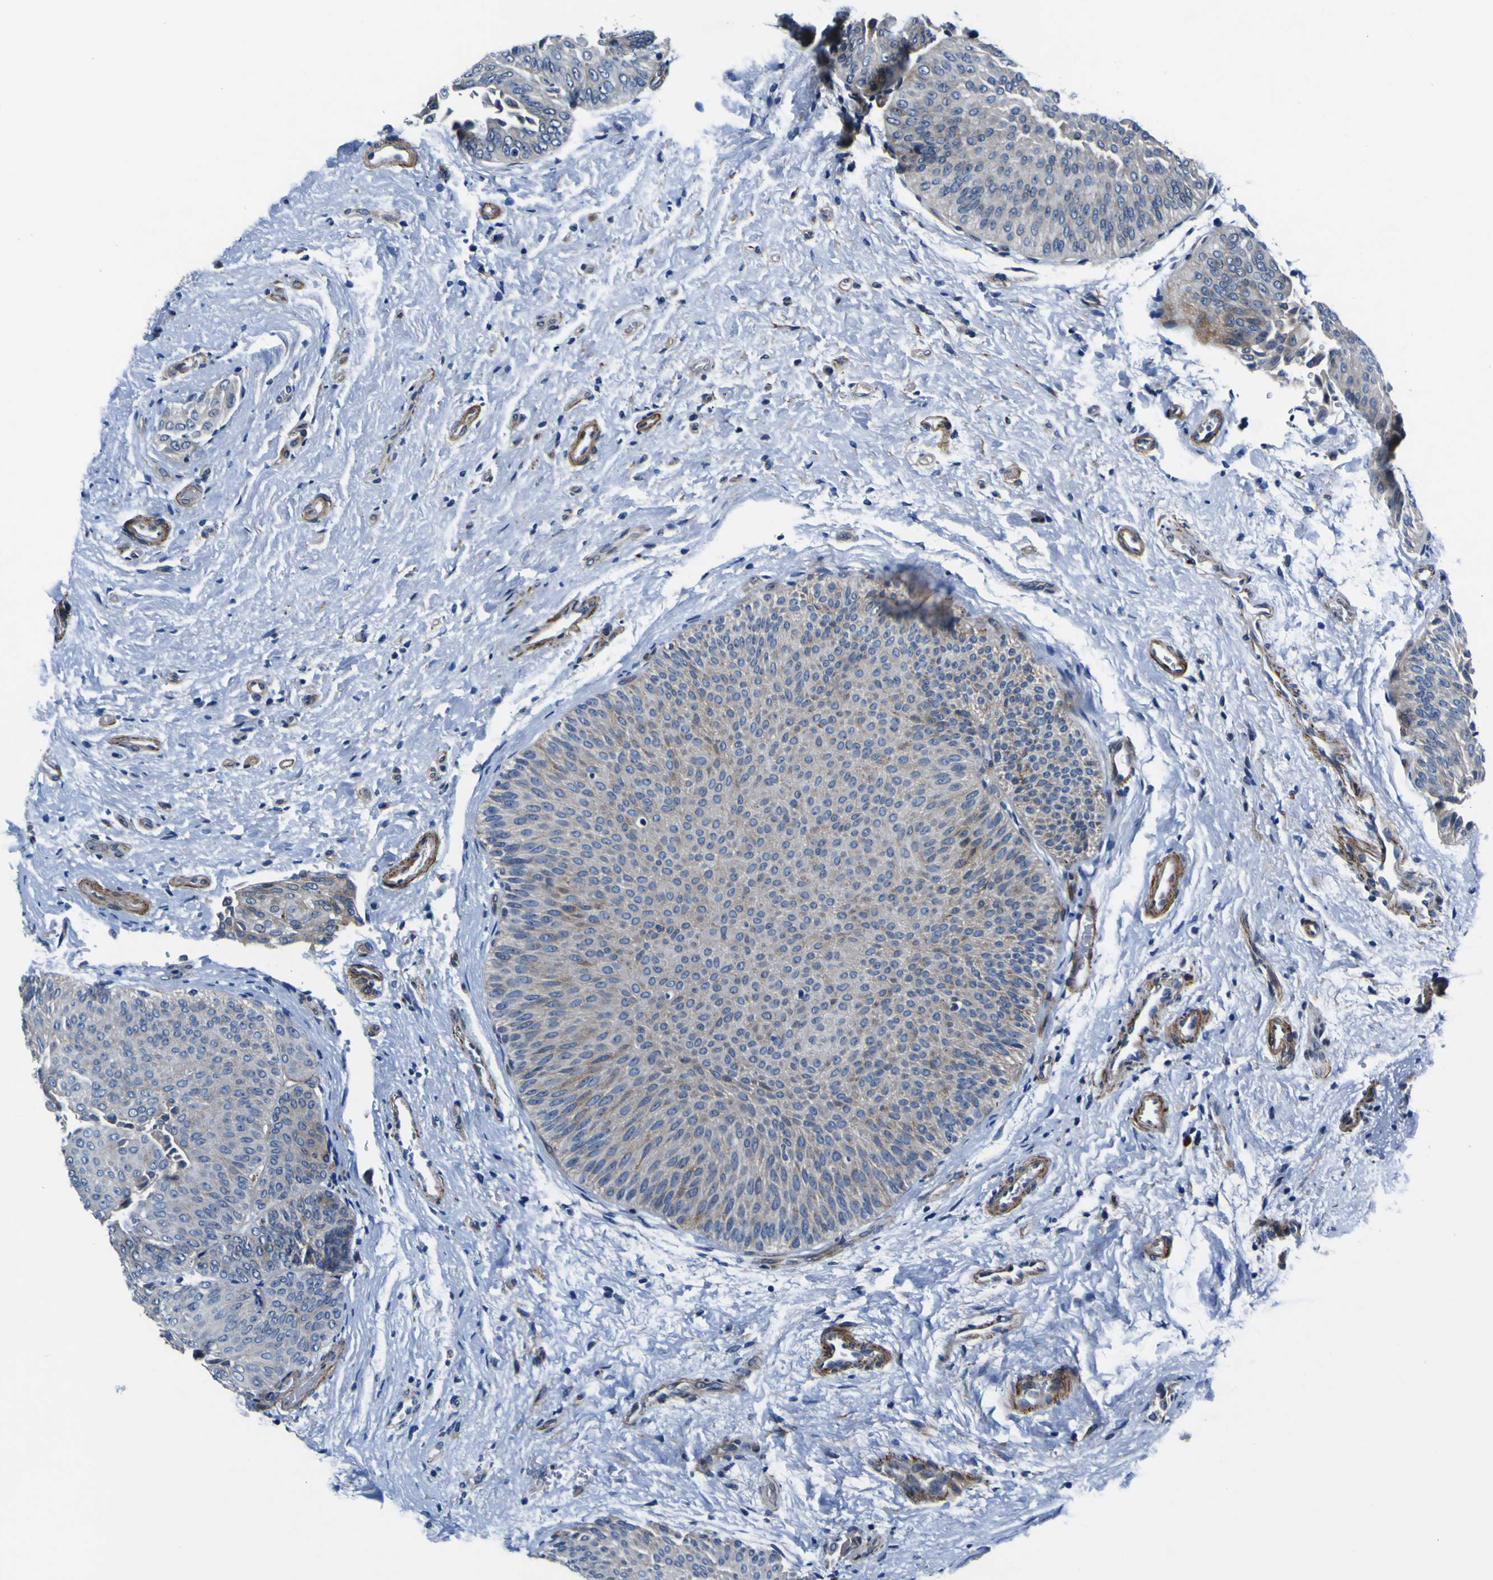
{"staining": {"intensity": "weak", "quantity": ">75%", "location": "cytoplasmic/membranous"}, "tissue": "urothelial cancer", "cell_type": "Tumor cells", "image_type": "cancer", "snomed": [{"axis": "morphology", "description": "Urothelial carcinoma, Low grade"}, {"axis": "topography", "description": "Urinary bladder"}], "caption": "Urothelial cancer stained with a protein marker shows weak staining in tumor cells.", "gene": "AGAP3", "patient": {"sex": "female", "age": 60}}